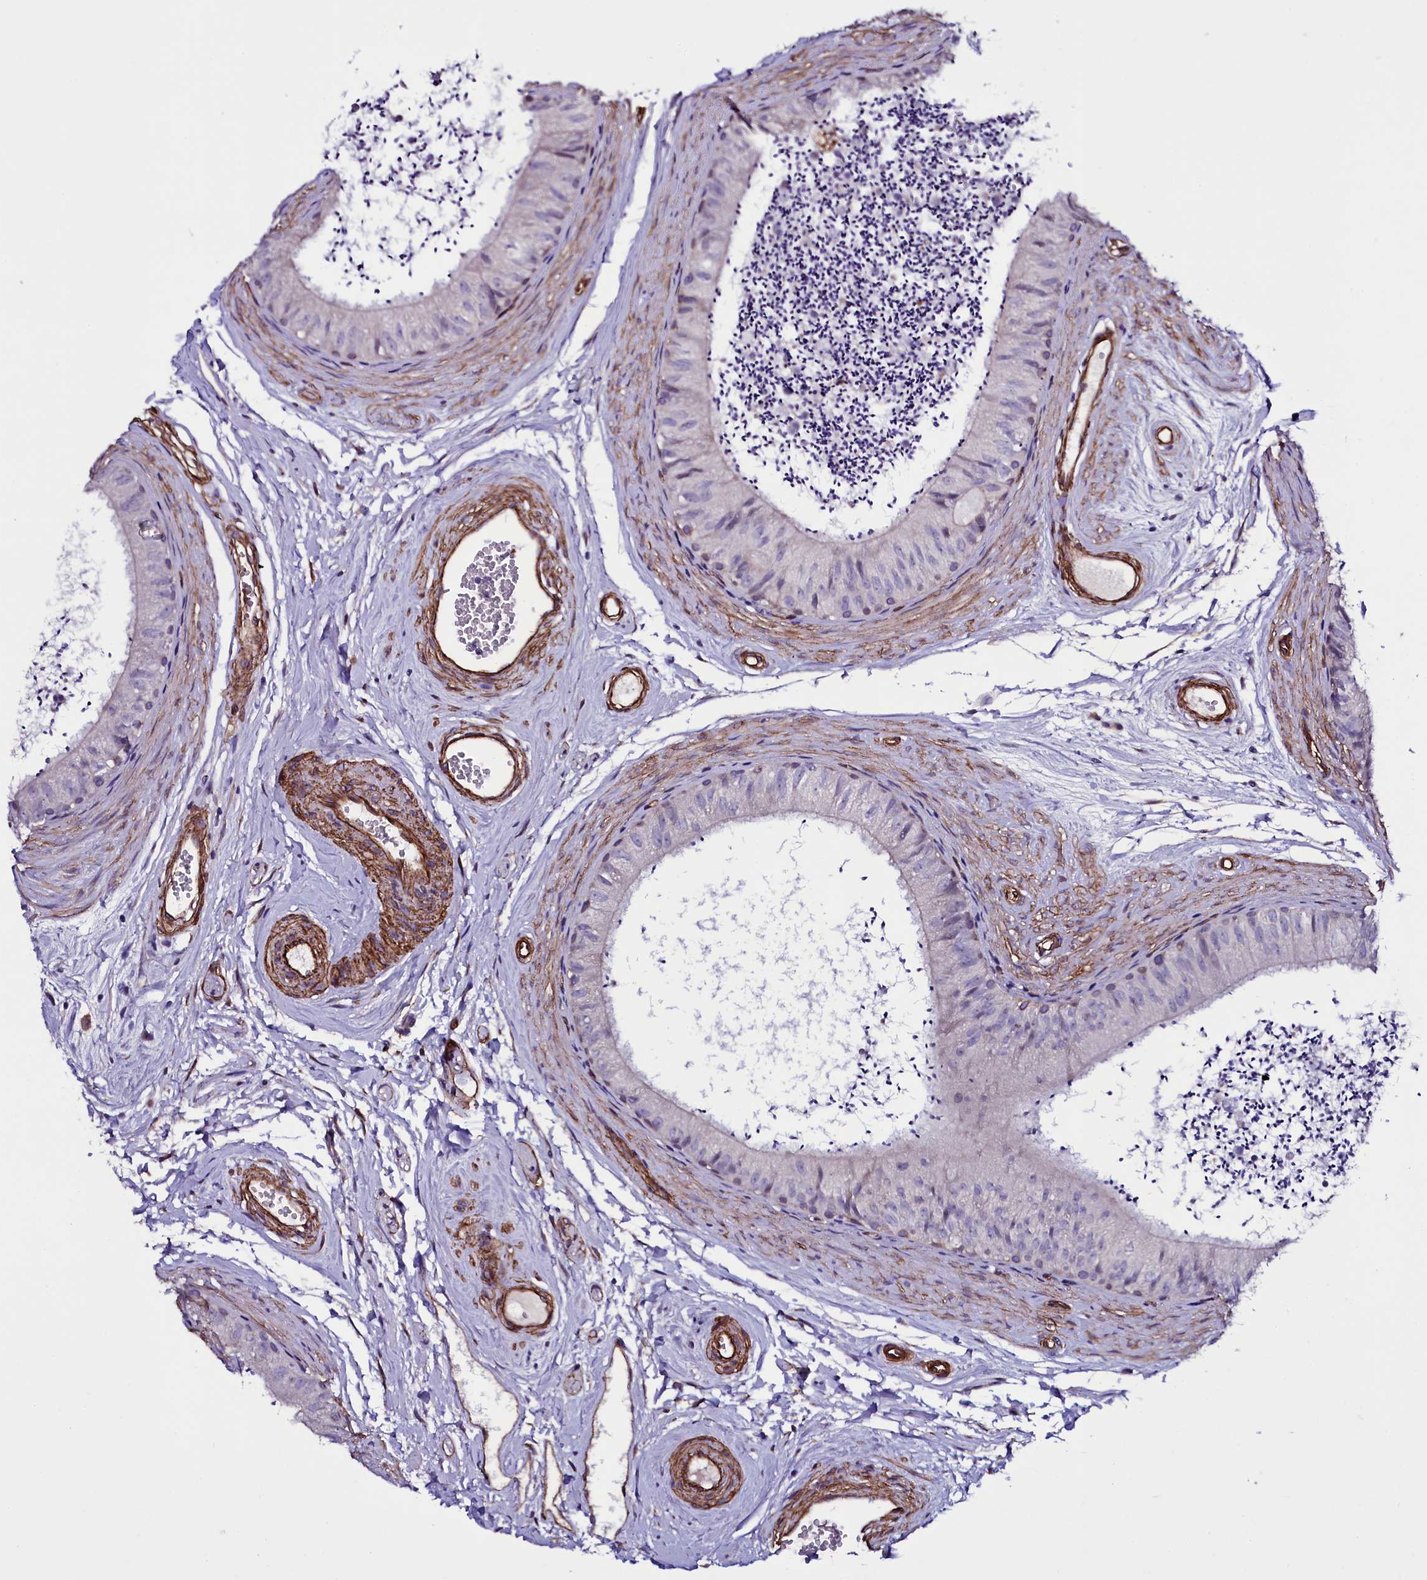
{"staining": {"intensity": "negative", "quantity": "none", "location": "none"}, "tissue": "epididymis", "cell_type": "Glandular cells", "image_type": "normal", "snomed": [{"axis": "morphology", "description": "Normal tissue, NOS"}, {"axis": "topography", "description": "Epididymis"}], "caption": "Epididymis stained for a protein using immunohistochemistry (IHC) reveals no staining glandular cells.", "gene": "MEX3C", "patient": {"sex": "male", "age": 56}}